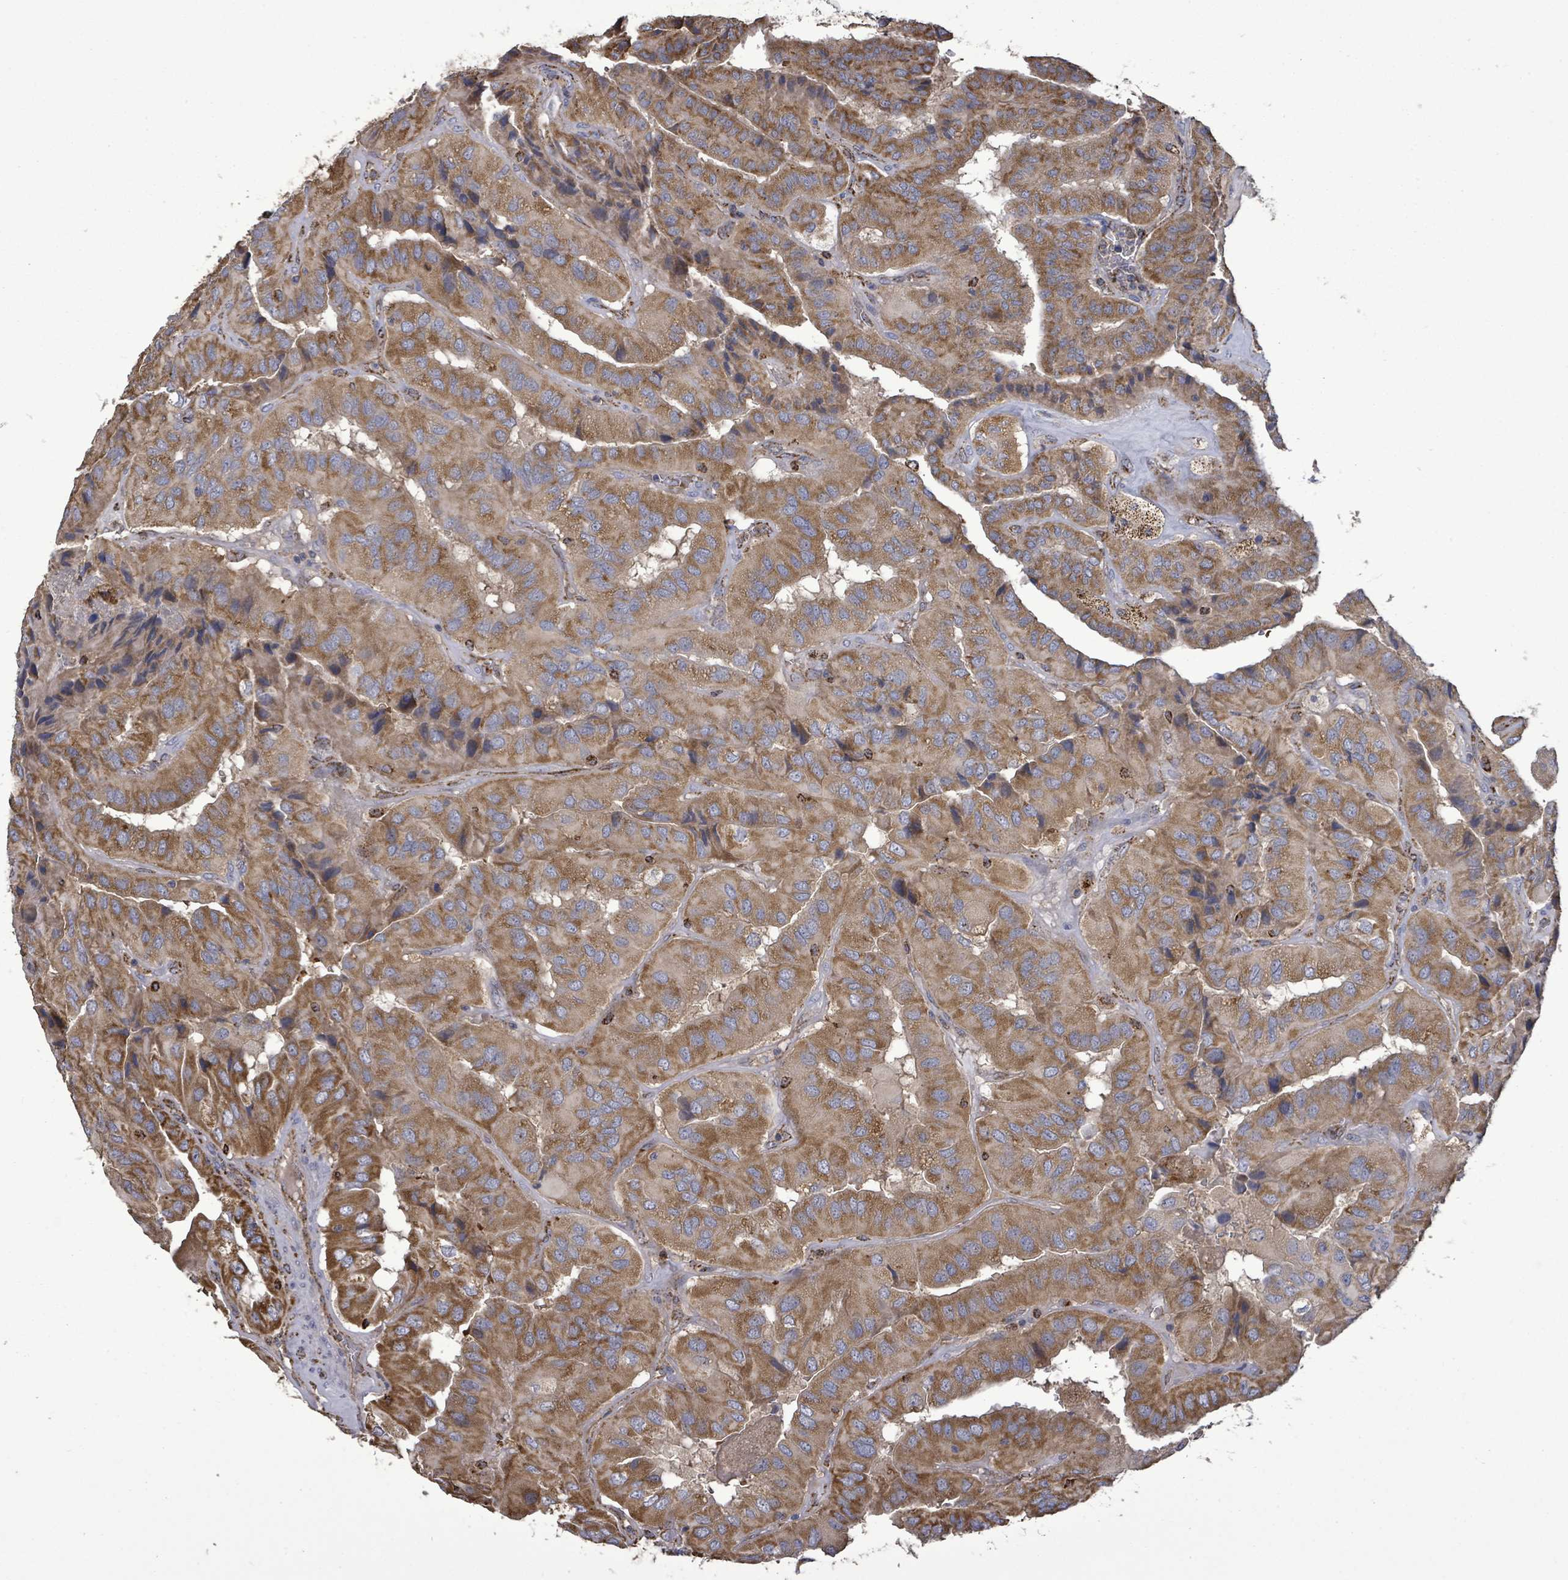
{"staining": {"intensity": "moderate", "quantity": ">75%", "location": "cytoplasmic/membranous"}, "tissue": "thyroid cancer", "cell_type": "Tumor cells", "image_type": "cancer", "snomed": [{"axis": "morphology", "description": "Normal tissue, NOS"}, {"axis": "morphology", "description": "Papillary adenocarcinoma, NOS"}, {"axis": "topography", "description": "Thyroid gland"}], "caption": "DAB (3,3'-diaminobenzidine) immunohistochemical staining of thyroid papillary adenocarcinoma reveals moderate cytoplasmic/membranous protein positivity in approximately >75% of tumor cells.", "gene": "MTMR12", "patient": {"sex": "female", "age": 59}}